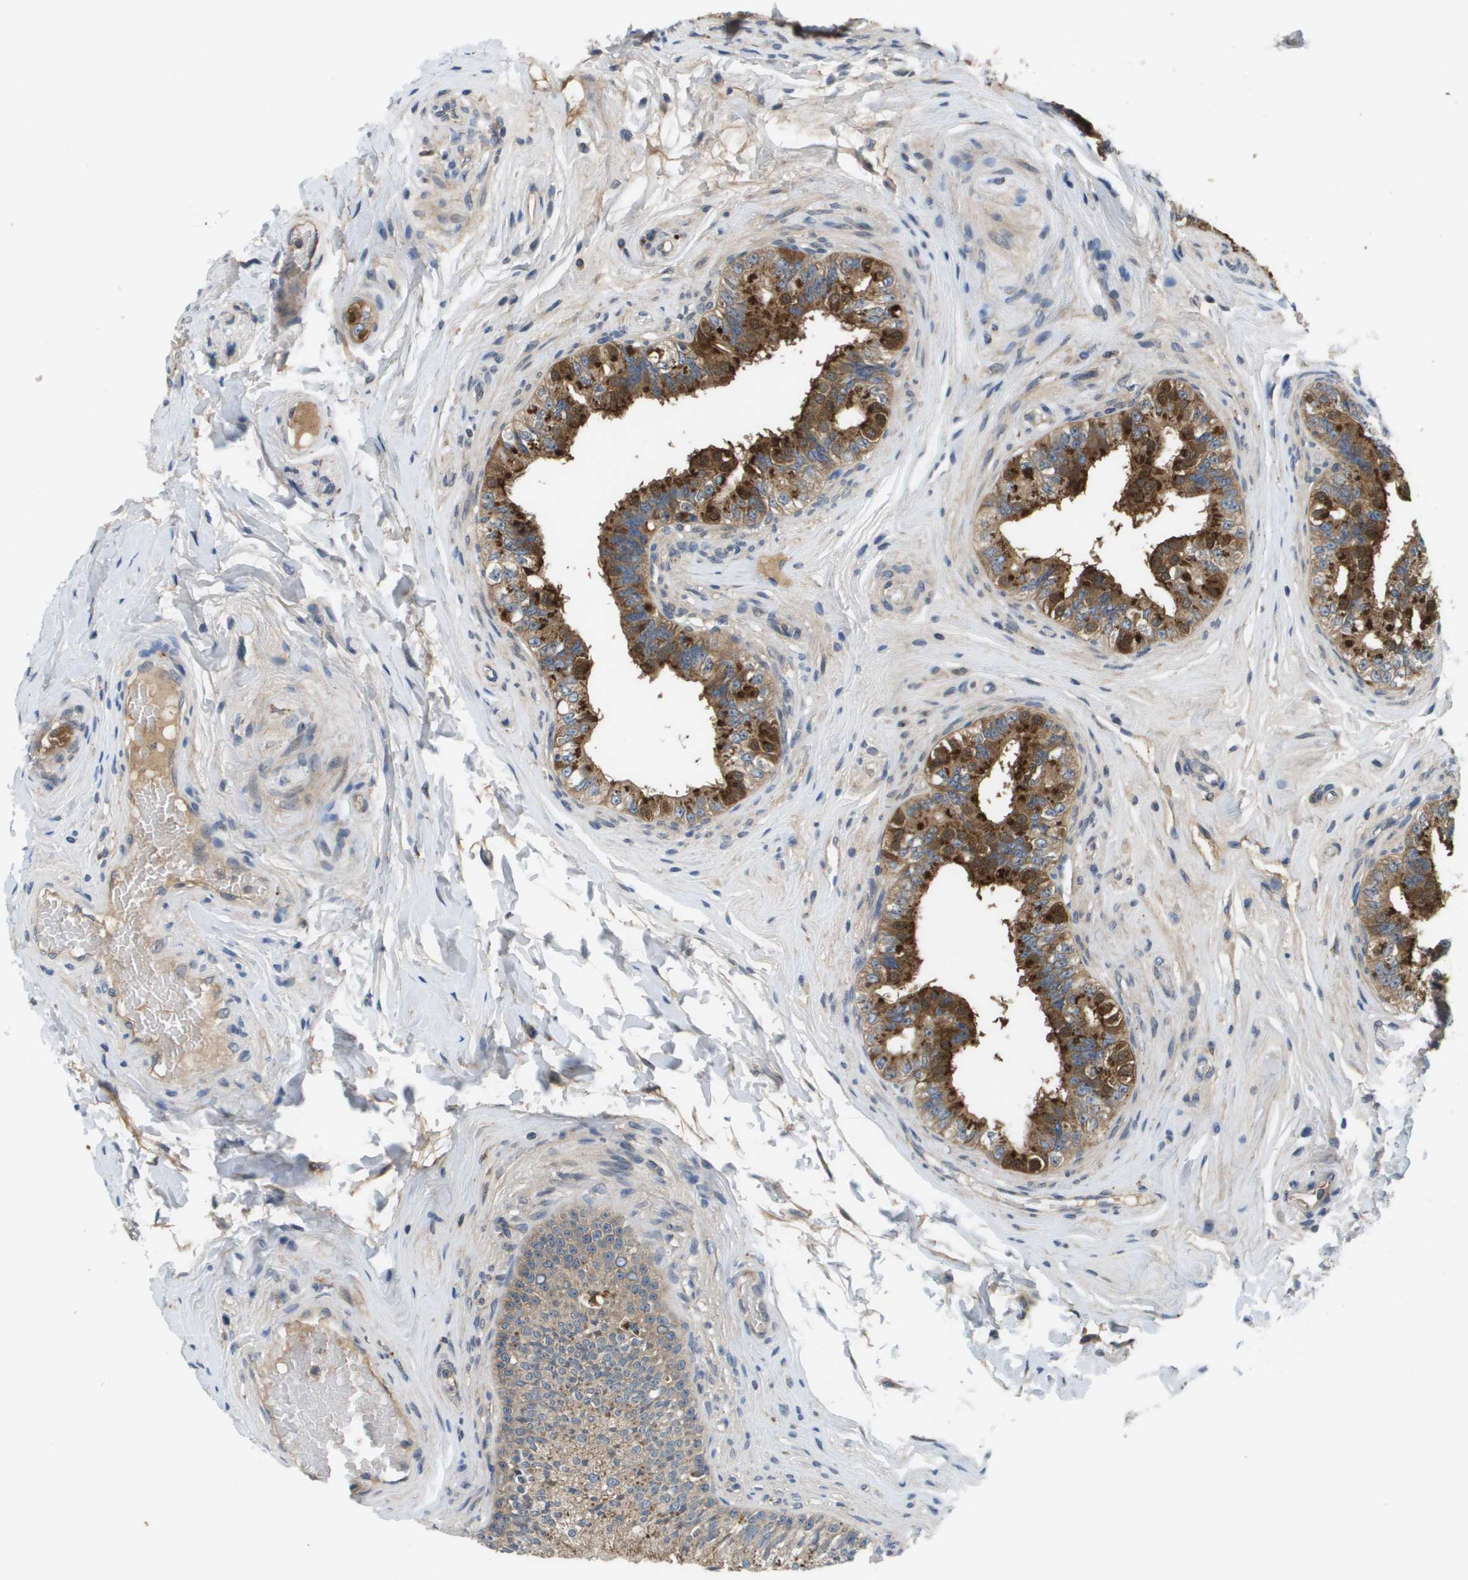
{"staining": {"intensity": "strong", "quantity": "<25%", "location": "cytoplasmic/membranous"}, "tissue": "epididymis", "cell_type": "Glandular cells", "image_type": "normal", "snomed": [{"axis": "morphology", "description": "Normal tissue, NOS"}, {"axis": "topography", "description": "Testis"}, {"axis": "topography", "description": "Epididymis"}], "caption": "IHC histopathology image of normal epididymis: epididymis stained using immunohistochemistry reveals medium levels of strong protein expression localized specifically in the cytoplasmic/membranous of glandular cells, appearing as a cytoplasmic/membranous brown color.", "gene": "SLC25A20", "patient": {"sex": "male", "age": 36}}